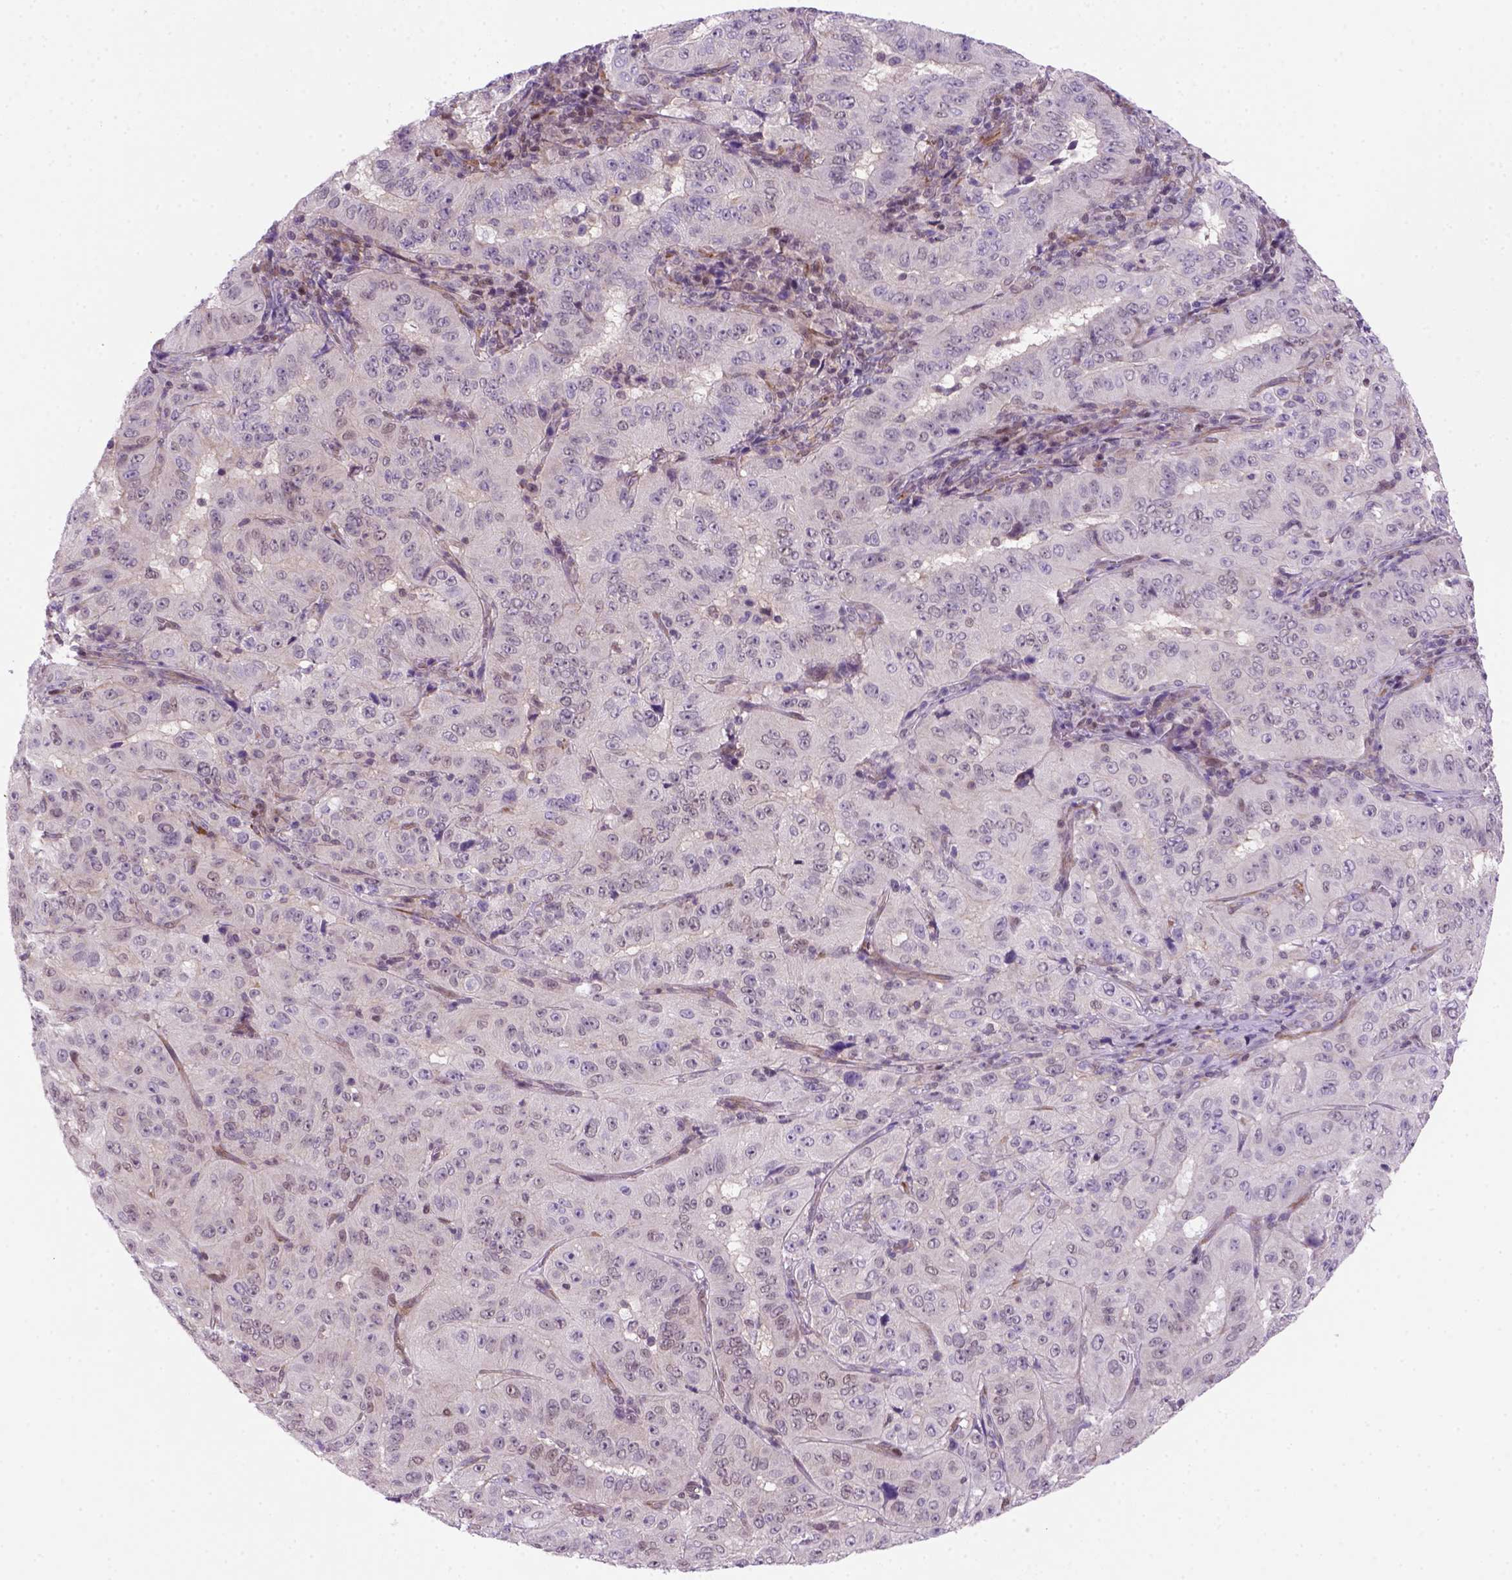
{"staining": {"intensity": "weak", "quantity": "<25%", "location": "nuclear"}, "tissue": "pancreatic cancer", "cell_type": "Tumor cells", "image_type": "cancer", "snomed": [{"axis": "morphology", "description": "Adenocarcinoma, NOS"}, {"axis": "topography", "description": "Pancreas"}], "caption": "An image of pancreatic cancer stained for a protein displays no brown staining in tumor cells.", "gene": "MGMT", "patient": {"sex": "male", "age": 63}}